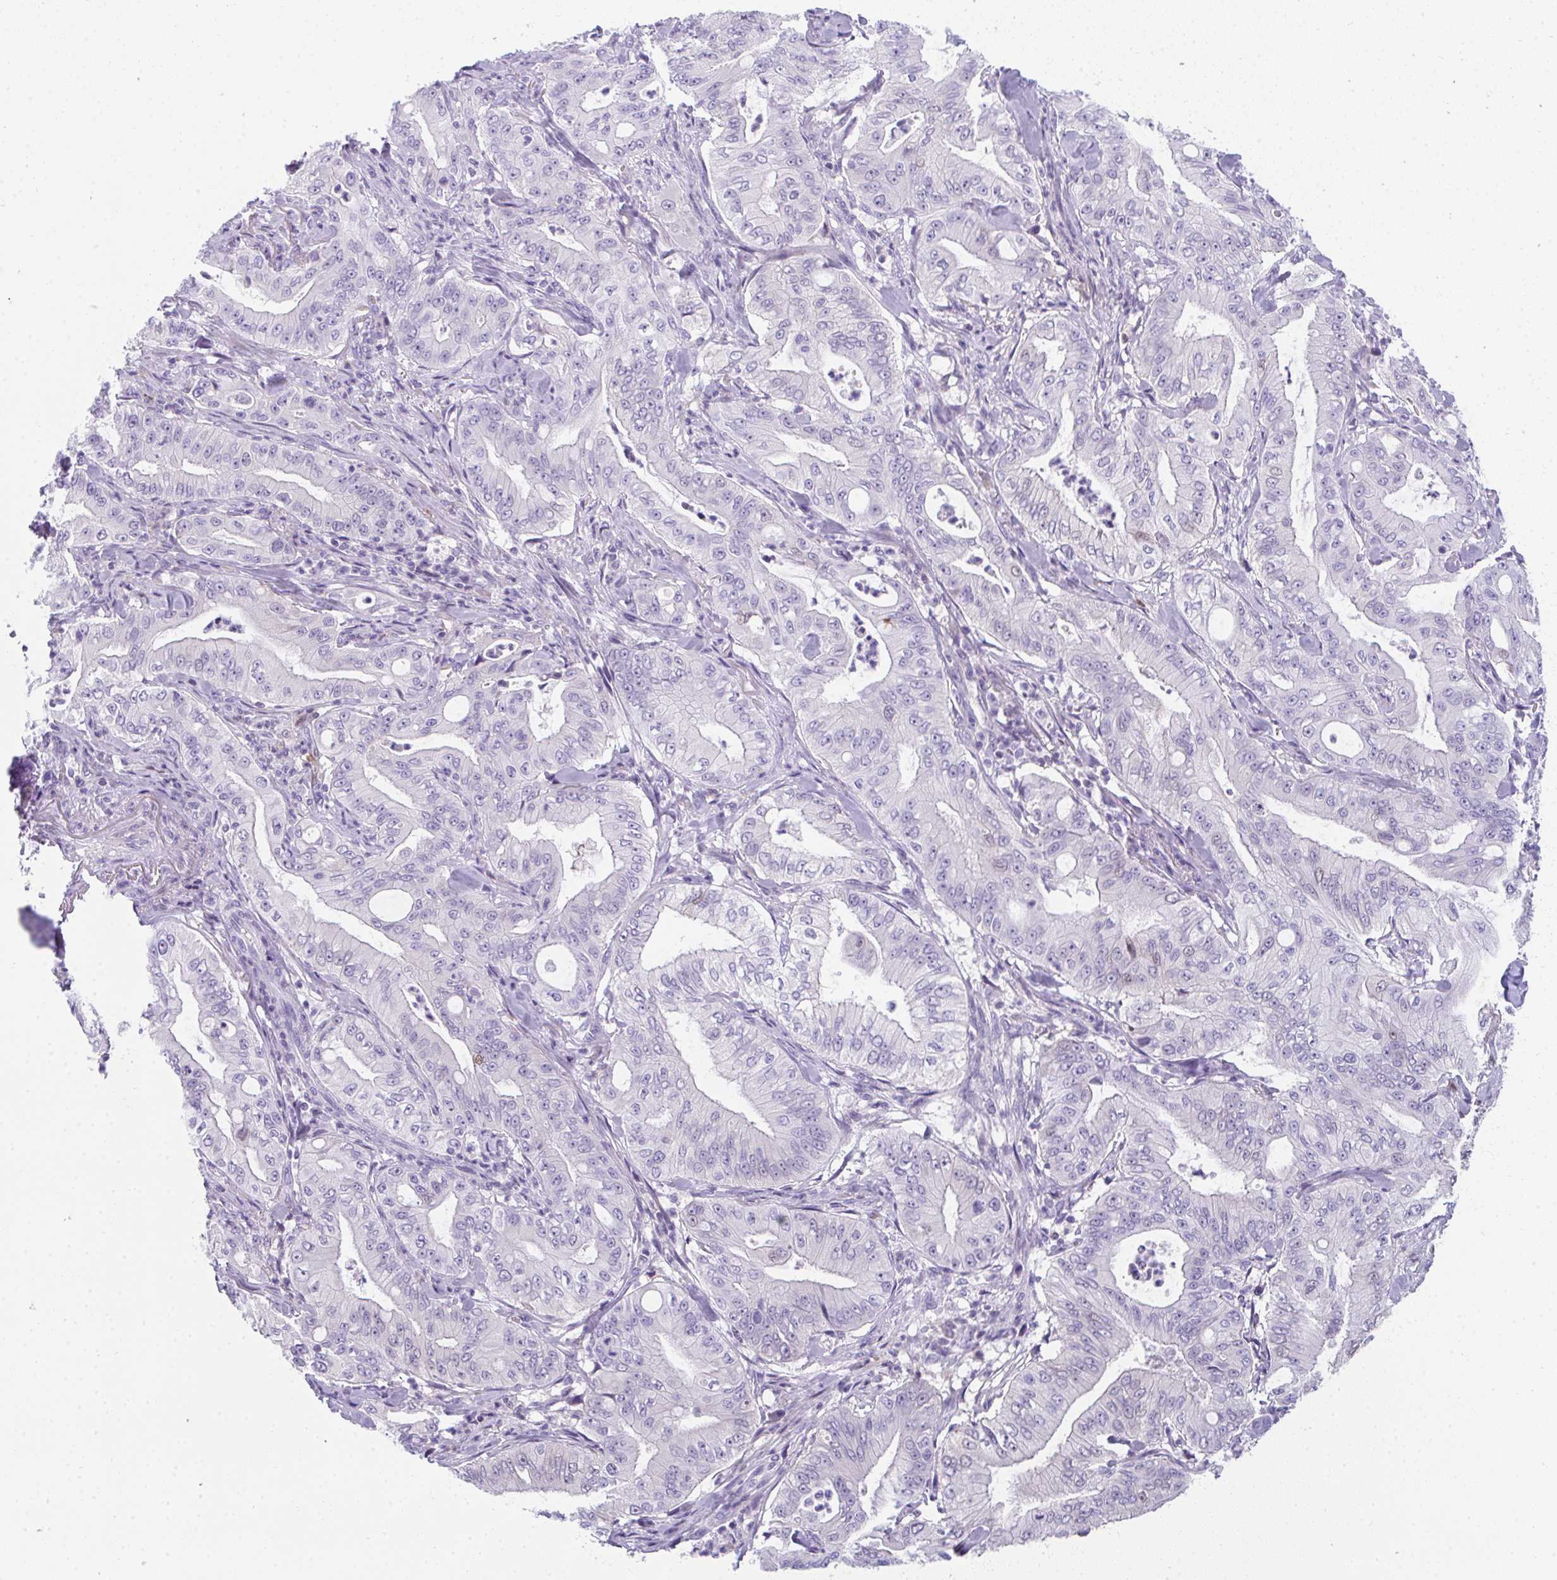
{"staining": {"intensity": "strong", "quantity": "<25%", "location": "nuclear"}, "tissue": "pancreatic cancer", "cell_type": "Tumor cells", "image_type": "cancer", "snomed": [{"axis": "morphology", "description": "Adenocarcinoma, NOS"}, {"axis": "topography", "description": "Pancreas"}], "caption": "Immunohistochemical staining of adenocarcinoma (pancreatic) reveals medium levels of strong nuclear positivity in about <25% of tumor cells.", "gene": "TTC30B", "patient": {"sex": "male", "age": 71}}